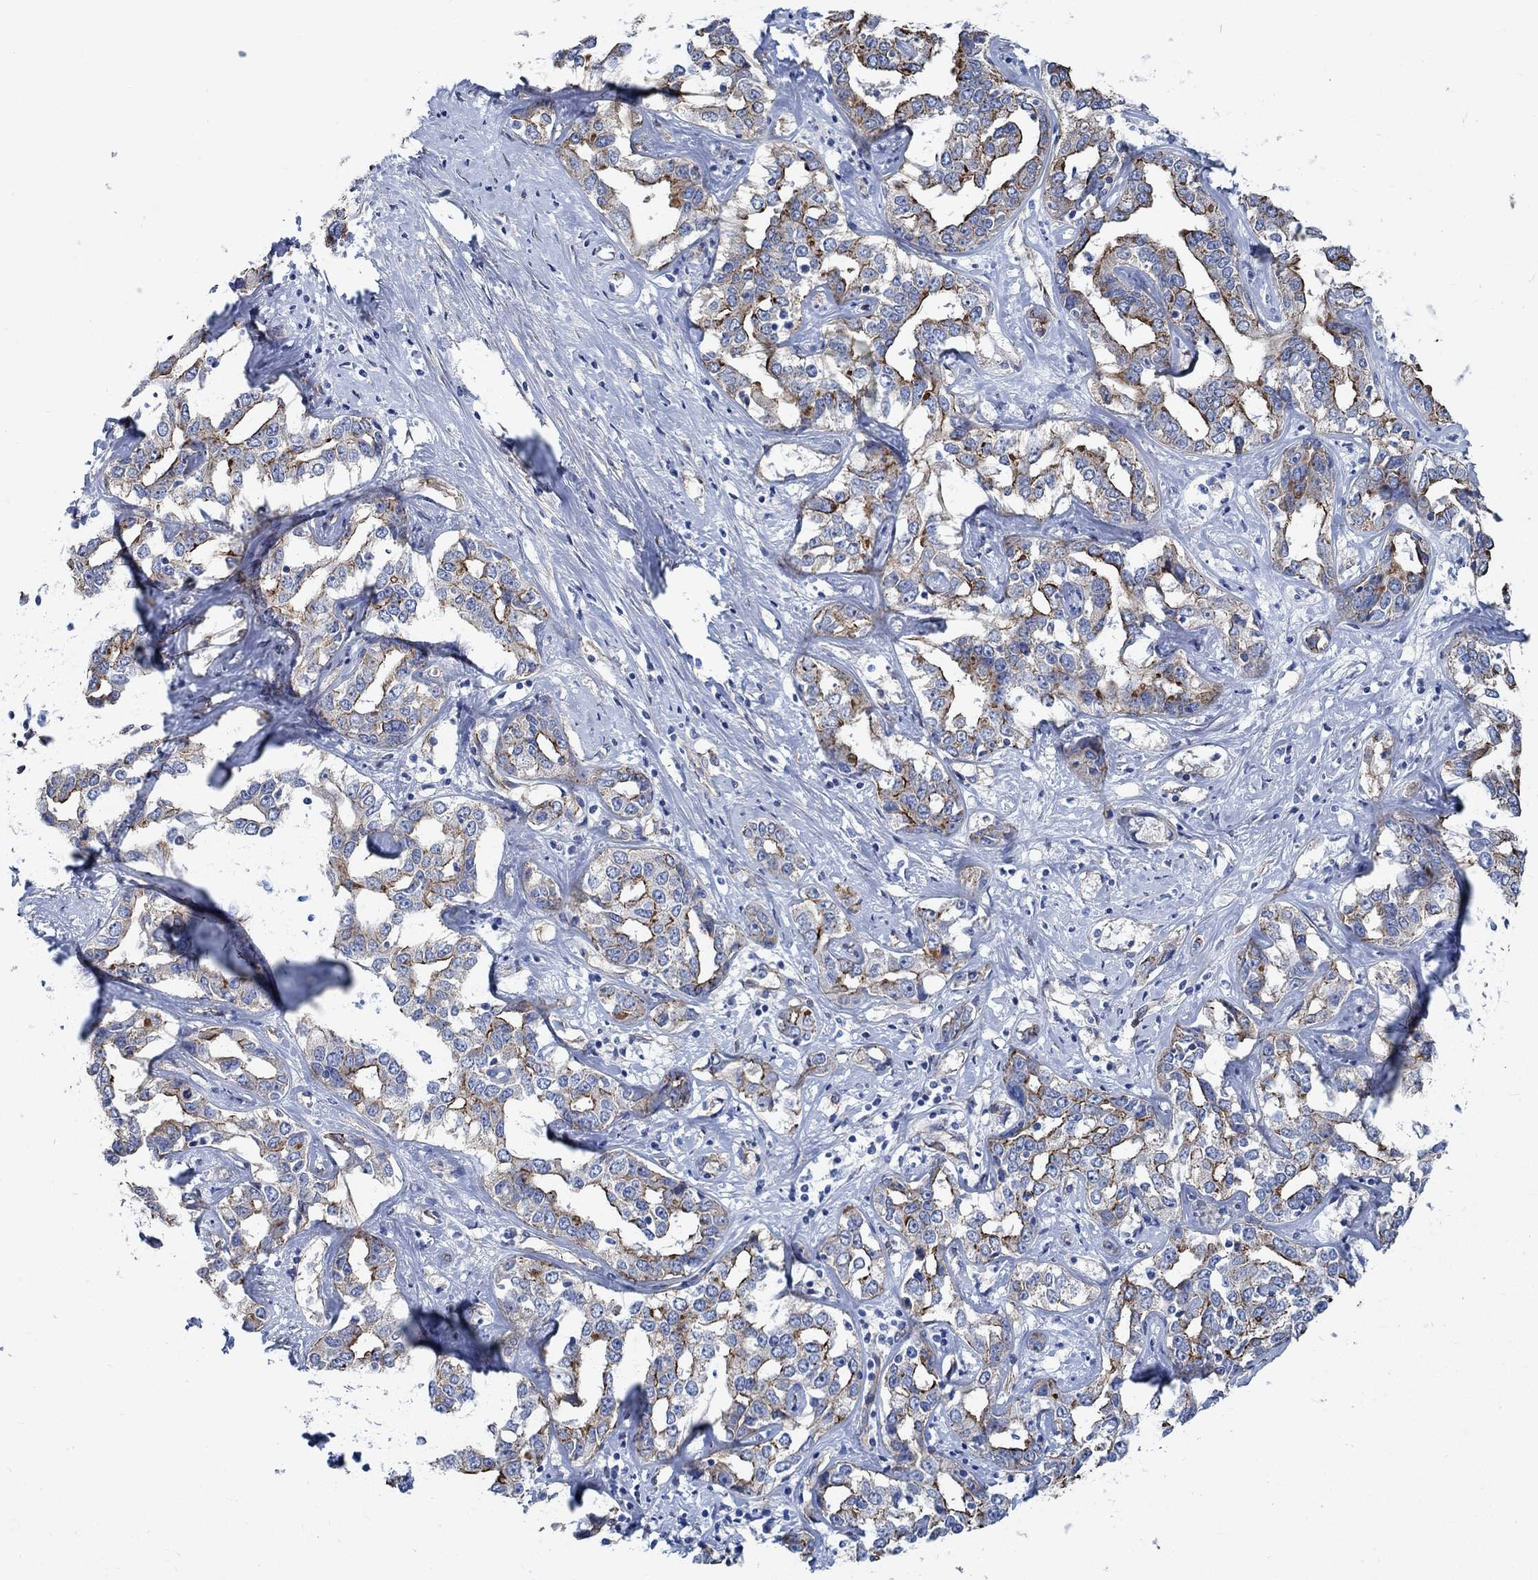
{"staining": {"intensity": "strong", "quantity": "25%-75%", "location": "cytoplasmic/membranous"}, "tissue": "liver cancer", "cell_type": "Tumor cells", "image_type": "cancer", "snomed": [{"axis": "morphology", "description": "Cholangiocarcinoma"}, {"axis": "topography", "description": "Liver"}], "caption": "Immunohistochemical staining of human liver cancer (cholangiocarcinoma) demonstrates strong cytoplasmic/membranous protein expression in approximately 25%-75% of tumor cells.", "gene": "TMEM198", "patient": {"sex": "male", "age": 59}}